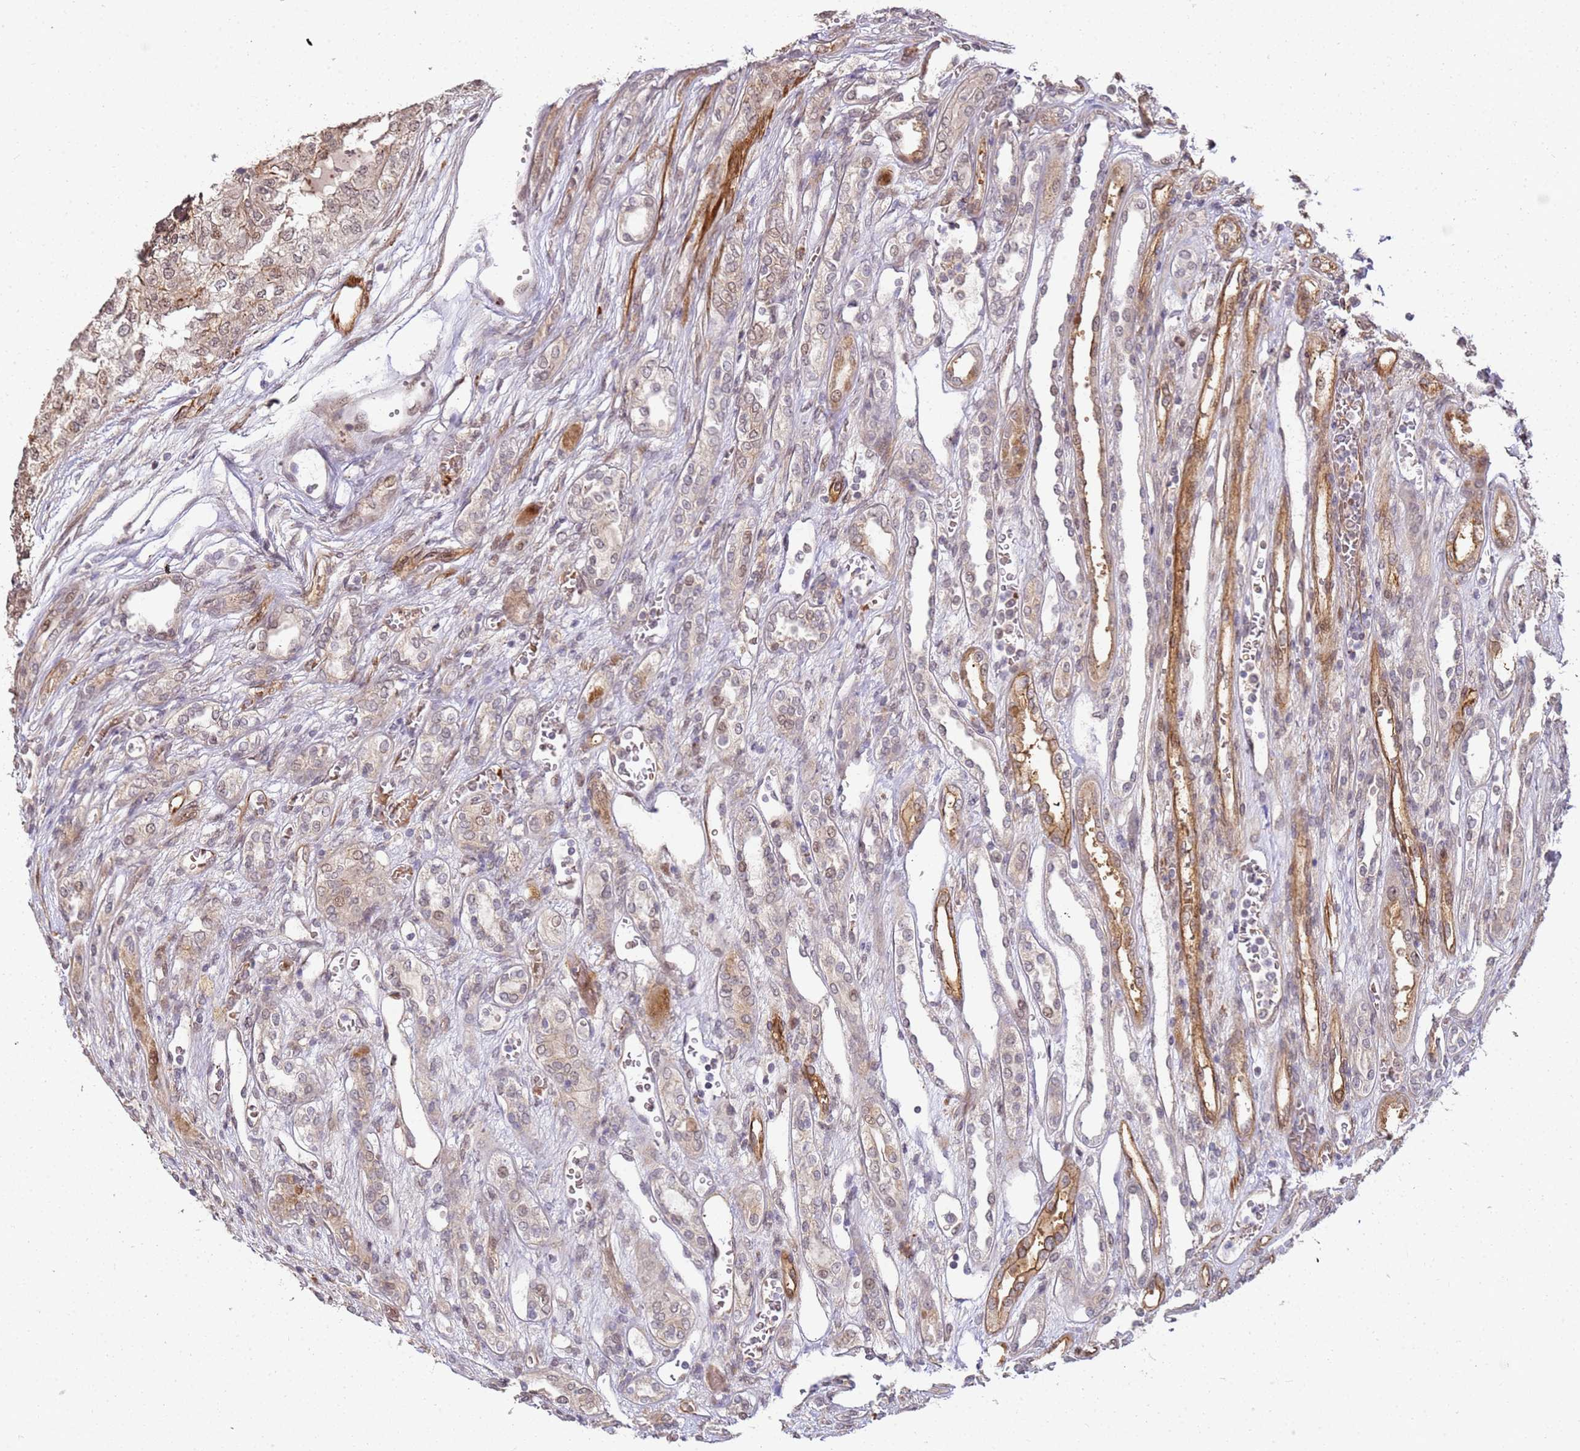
{"staining": {"intensity": "moderate", "quantity": ">75%", "location": "cytoplasmic/membranous"}, "tissue": "renal cancer", "cell_type": "Tumor cells", "image_type": "cancer", "snomed": [{"axis": "morphology", "description": "Adenocarcinoma, NOS"}, {"axis": "topography", "description": "Kidney"}], "caption": "DAB (3,3'-diaminobenzidine) immunohistochemical staining of renal adenocarcinoma exhibits moderate cytoplasmic/membranous protein staining in approximately >75% of tumor cells.", "gene": "ST18", "patient": {"sex": "female", "age": 54}}